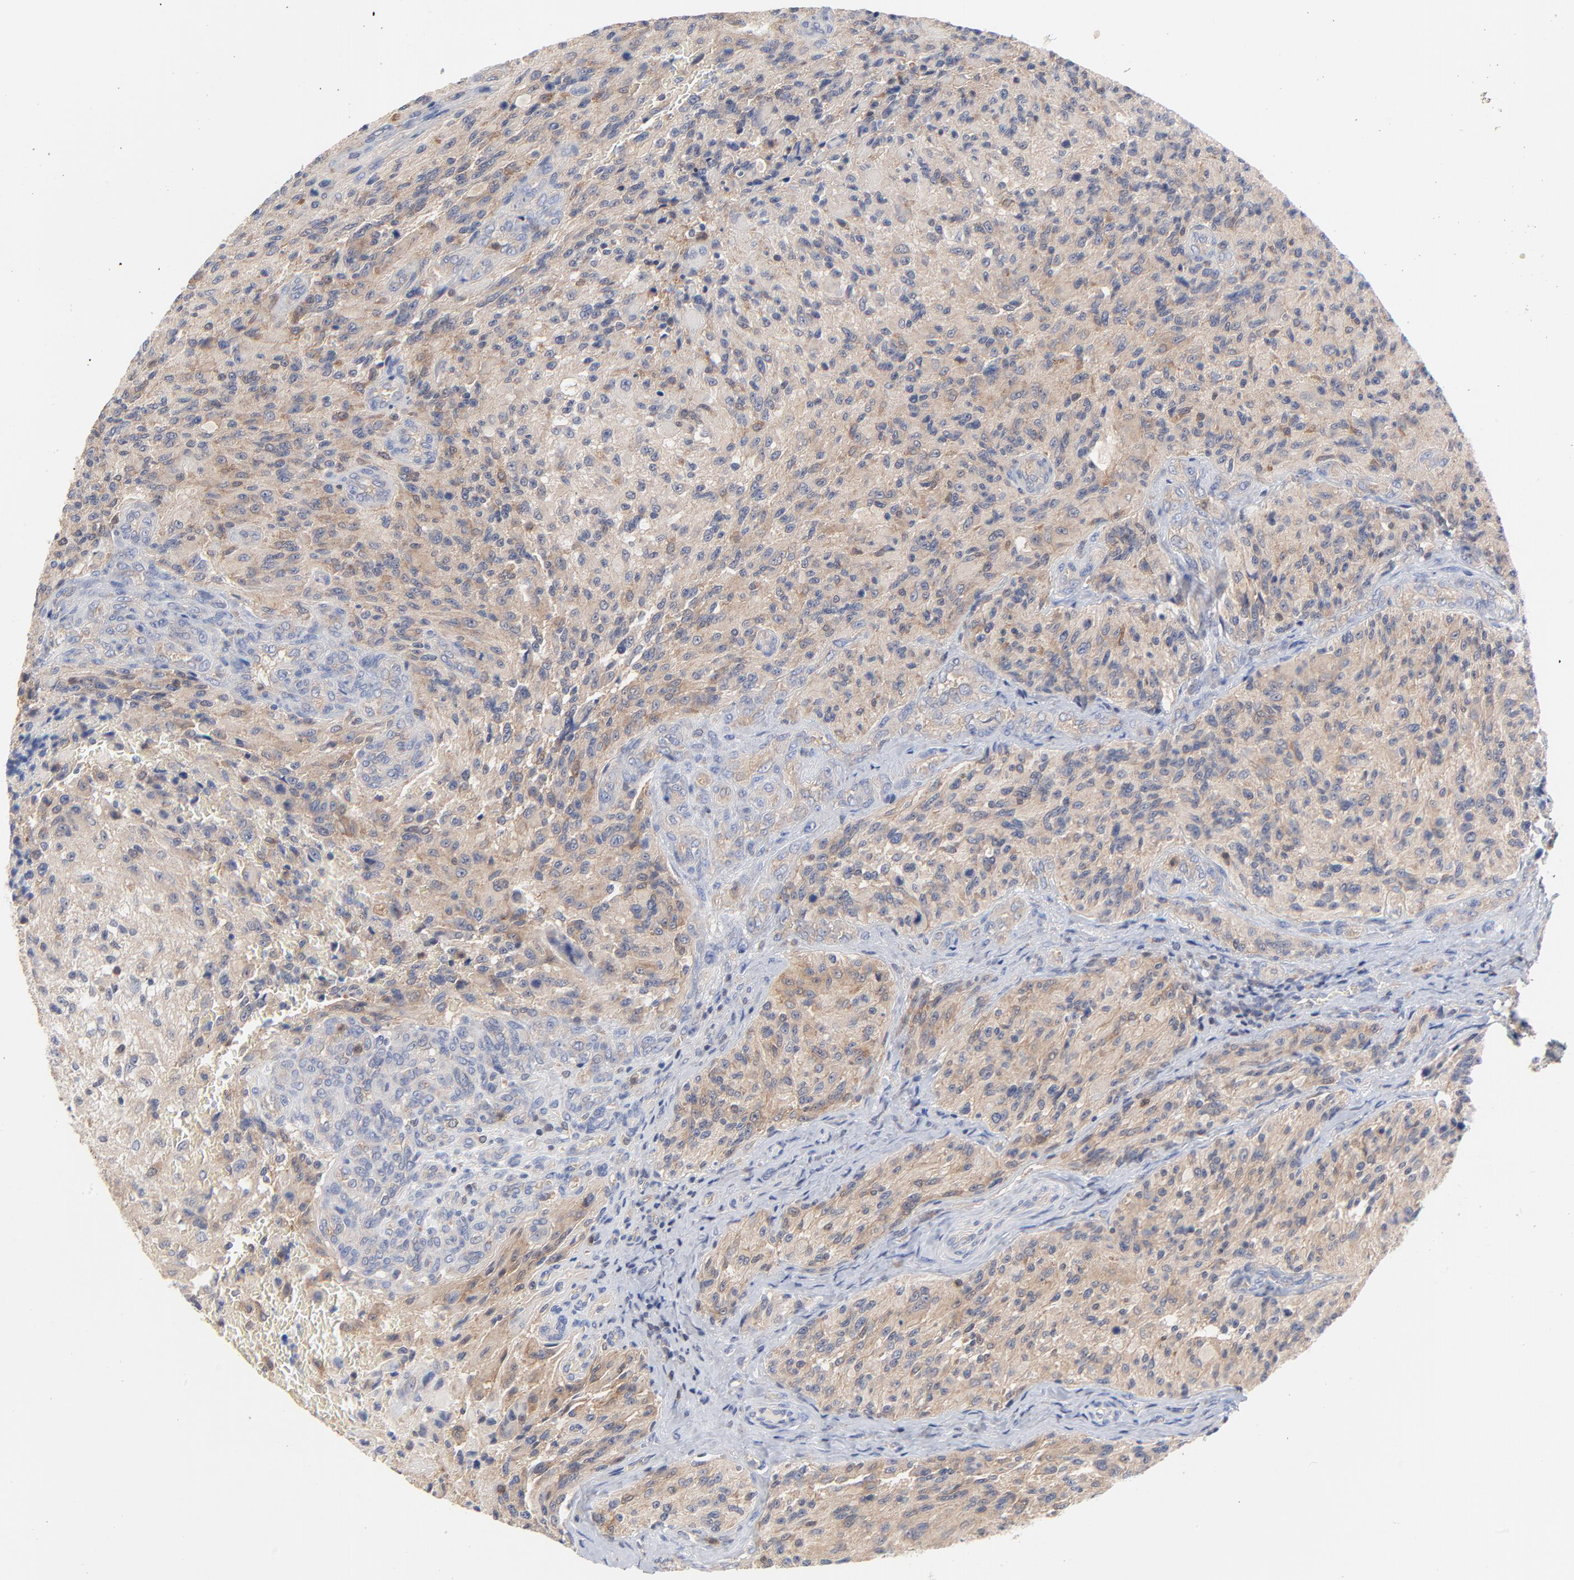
{"staining": {"intensity": "negative", "quantity": "none", "location": "none"}, "tissue": "glioma", "cell_type": "Tumor cells", "image_type": "cancer", "snomed": [{"axis": "morphology", "description": "Normal tissue, NOS"}, {"axis": "morphology", "description": "Glioma, malignant, High grade"}, {"axis": "topography", "description": "Cerebral cortex"}], "caption": "Immunohistochemical staining of high-grade glioma (malignant) exhibits no significant expression in tumor cells.", "gene": "CAB39L", "patient": {"sex": "male", "age": 56}}